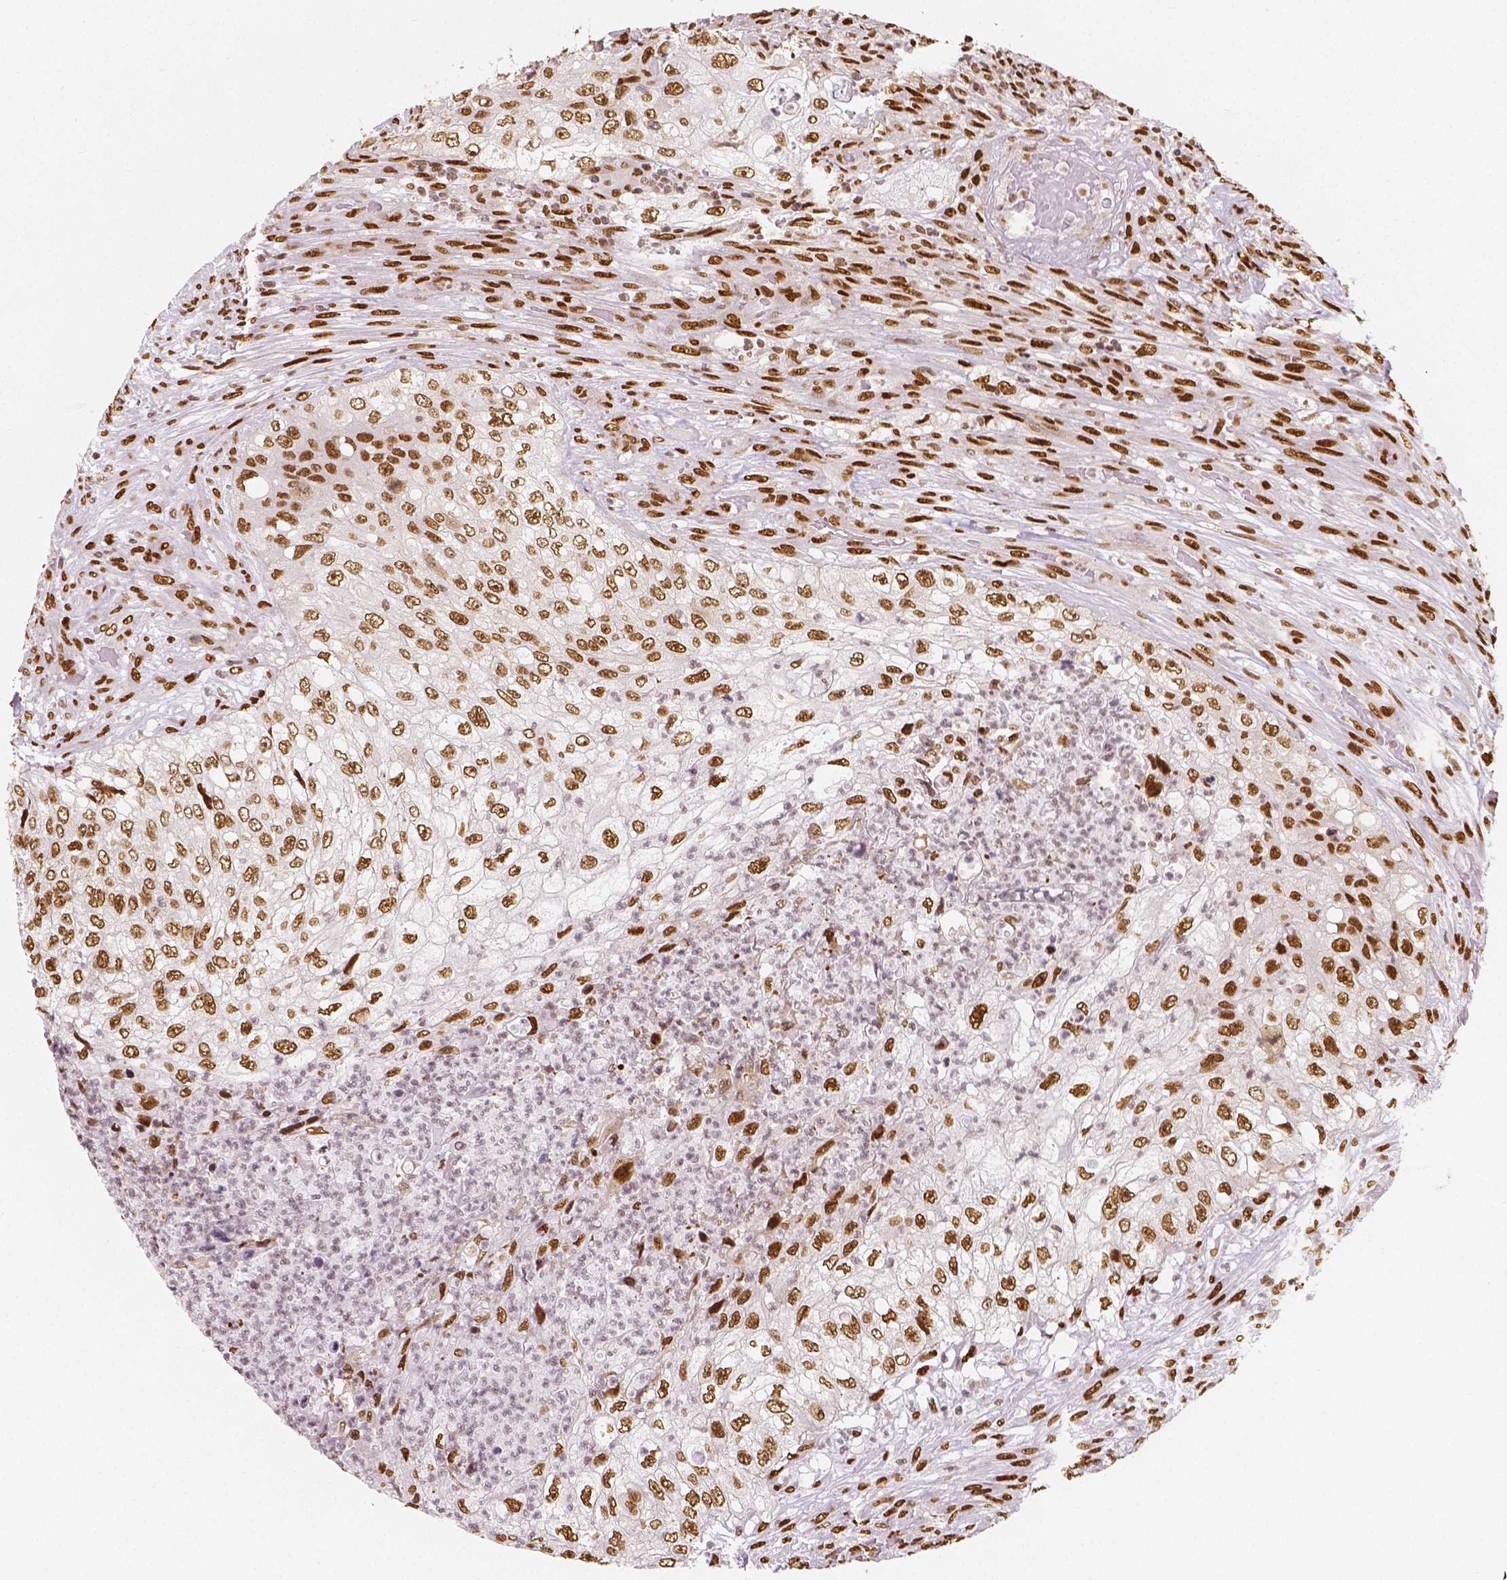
{"staining": {"intensity": "moderate", "quantity": ">75%", "location": "nuclear"}, "tissue": "urothelial cancer", "cell_type": "Tumor cells", "image_type": "cancer", "snomed": [{"axis": "morphology", "description": "Urothelial carcinoma, High grade"}, {"axis": "topography", "description": "Urinary bladder"}], "caption": "Protein staining of urothelial cancer tissue shows moderate nuclear staining in about >75% of tumor cells.", "gene": "NUCKS1", "patient": {"sex": "female", "age": 60}}